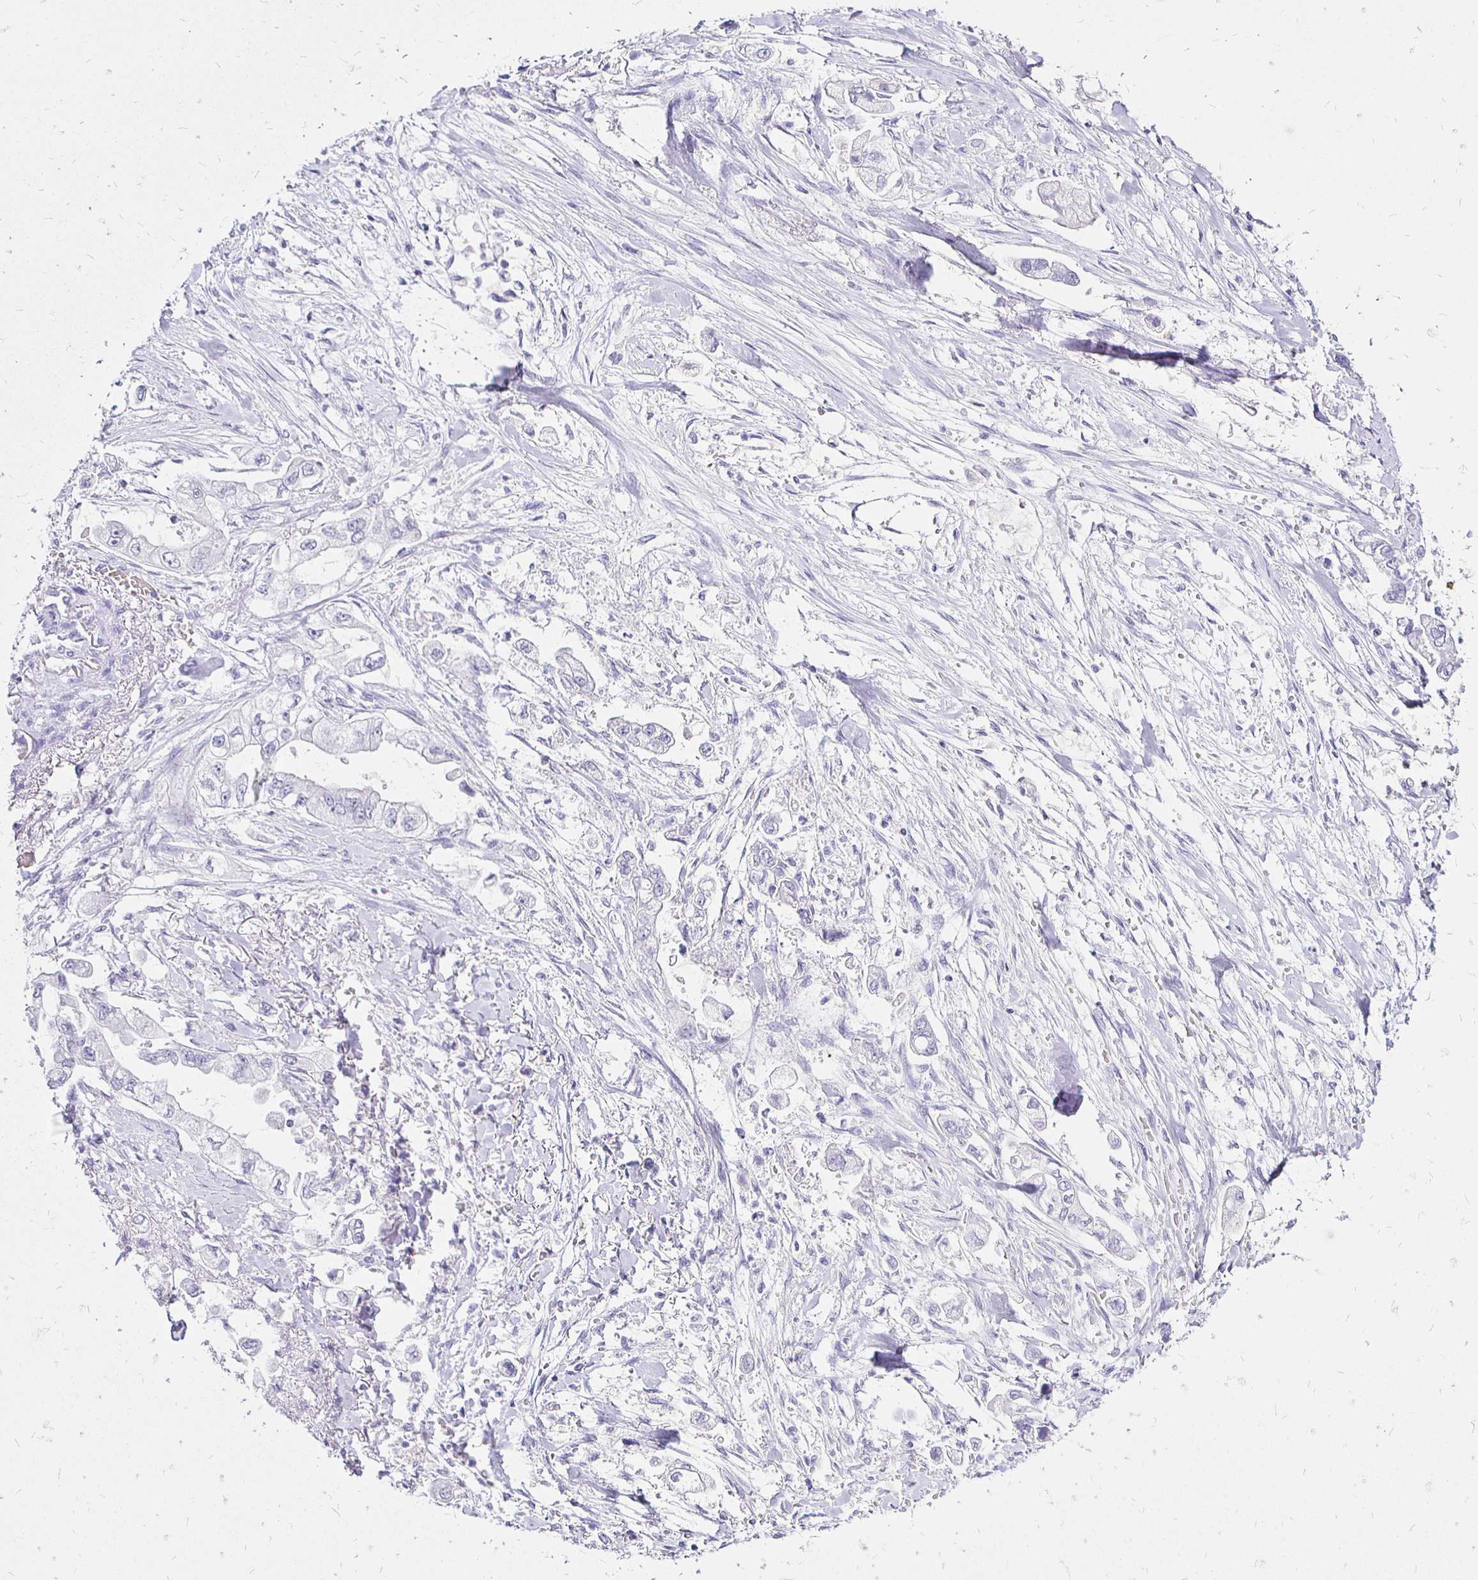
{"staining": {"intensity": "negative", "quantity": "none", "location": "none"}, "tissue": "stomach cancer", "cell_type": "Tumor cells", "image_type": "cancer", "snomed": [{"axis": "morphology", "description": "Adenocarcinoma, NOS"}, {"axis": "topography", "description": "Stomach"}], "caption": "Adenocarcinoma (stomach) stained for a protein using immunohistochemistry (IHC) displays no expression tumor cells.", "gene": "IRGC", "patient": {"sex": "male", "age": 62}}